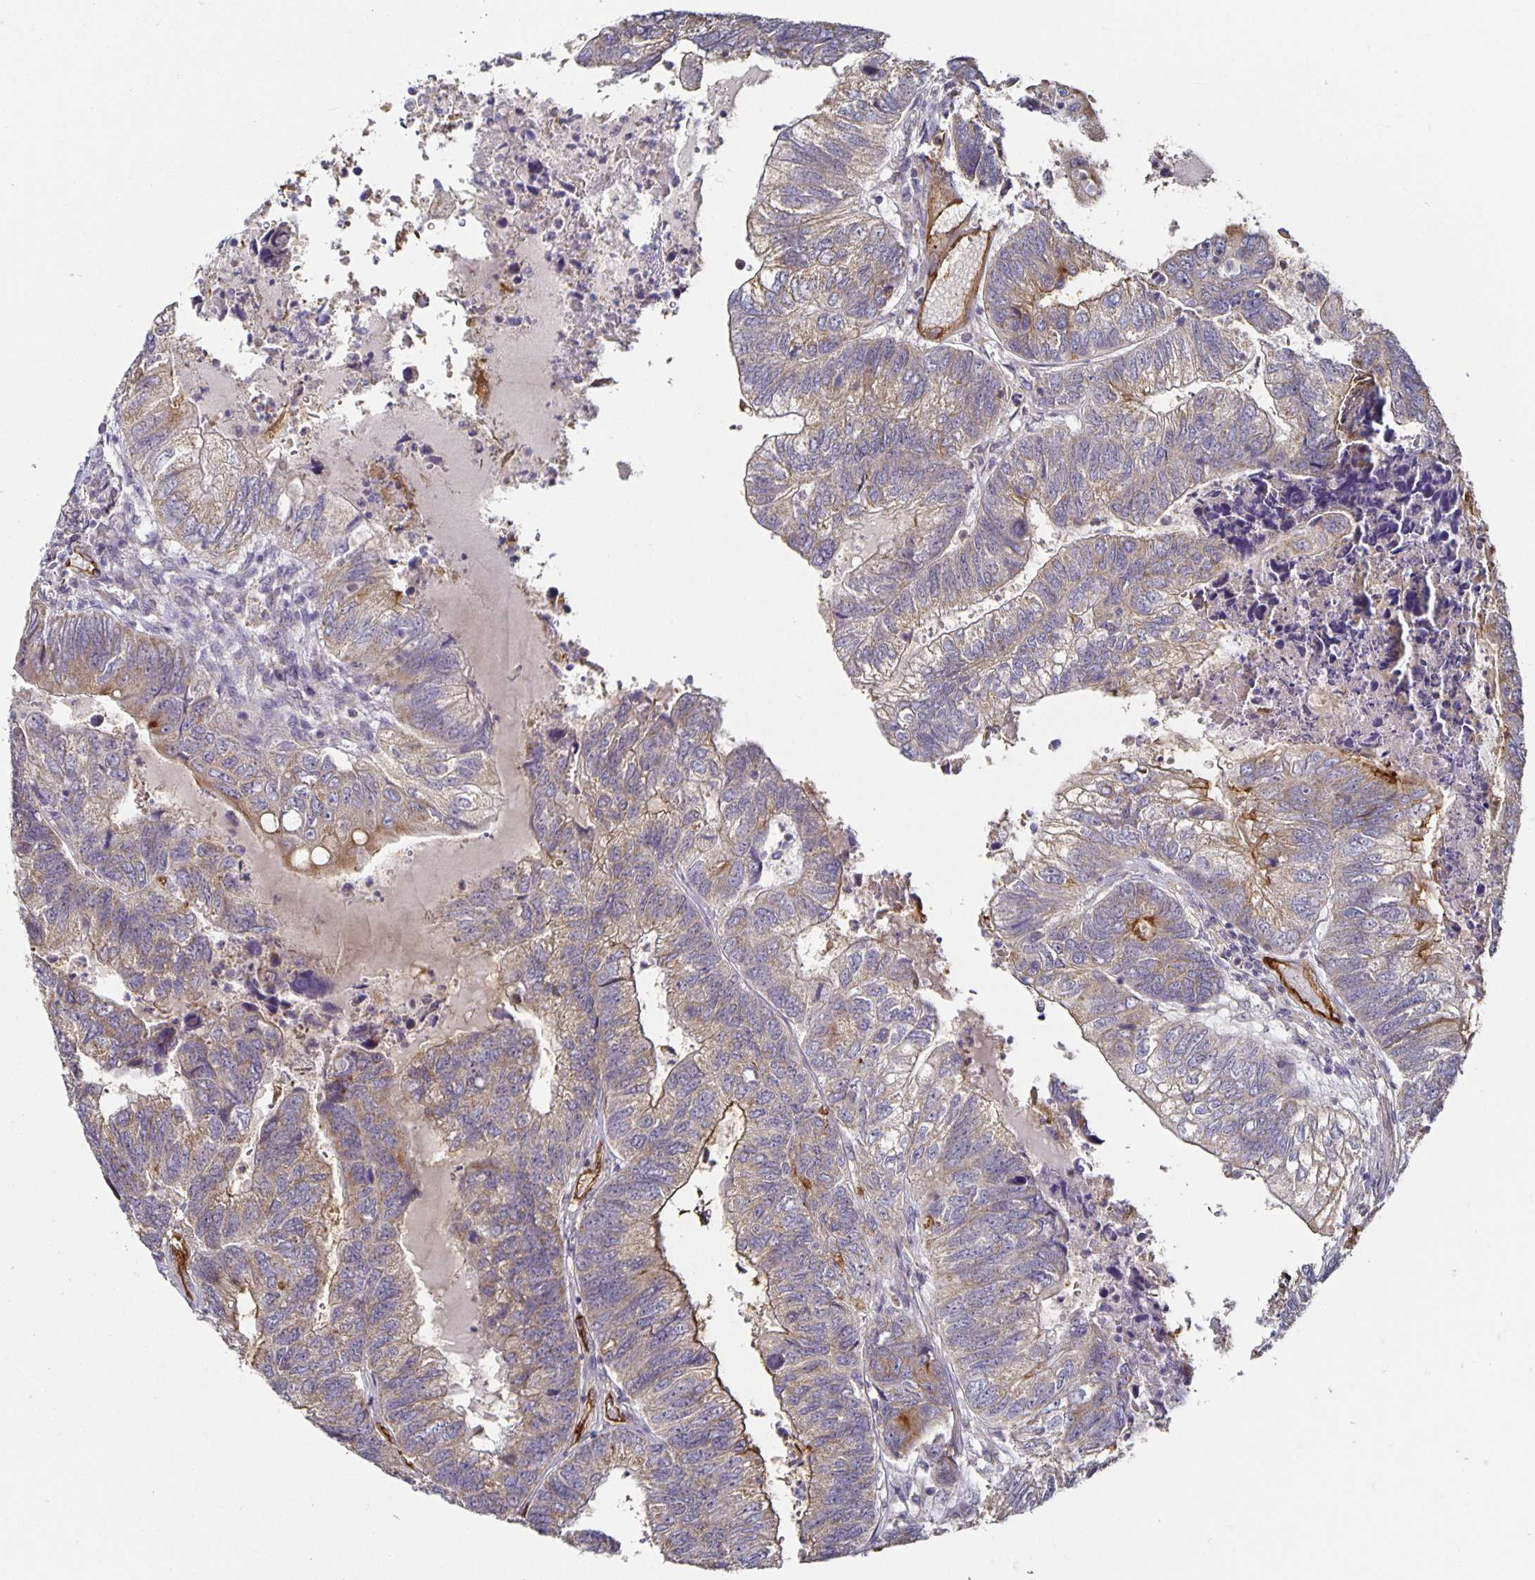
{"staining": {"intensity": "moderate", "quantity": "<25%", "location": "cytoplasmic/membranous"}, "tissue": "colorectal cancer", "cell_type": "Tumor cells", "image_type": "cancer", "snomed": [{"axis": "morphology", "description": "Adenocarcinoma, NOS"}, {"axis": "topography", "description": "Colon"}], "caption": "Human colorectal cancer stained for a protein (brown) displays moderate cytoplasmic/membranous positive positivity in approximately <25% of tumor cells.", "gene": "PODXL", "patient": {"sex": "female", "age": 67}}